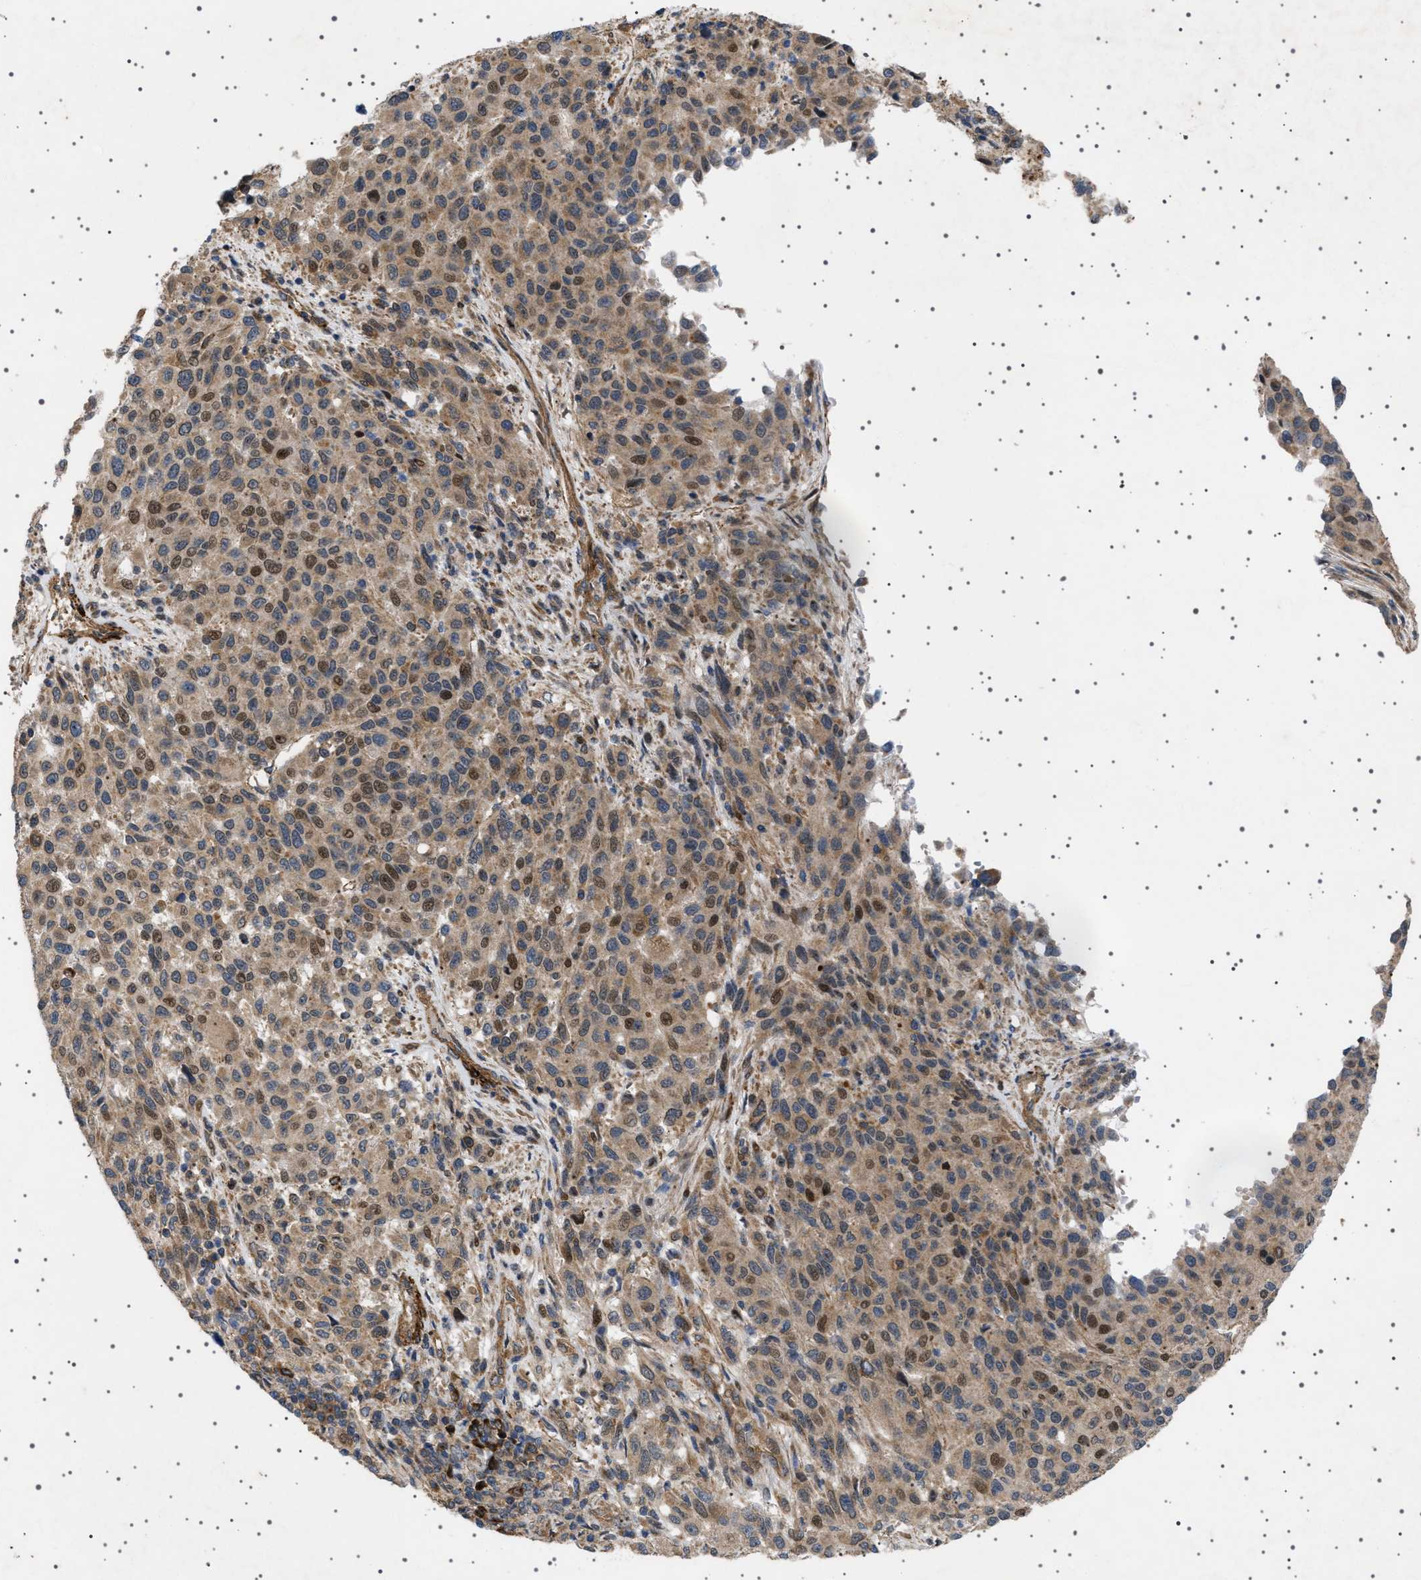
{"staining": {"intensity": "moderate", "quantity": ">75%", "location": "cytoplasmic/membranous,nuclear"}, "tissue": "melanoma", "cell_type": "Tumor cells", "image_type": "cancer", "snomed": [{"axis": "morphology", "description": "Malignant melanoma, Metastatic site"}, {"axis": "topography", "description": "Lymph node"}], "caption": "Protein analysis of melanoma tissue shows moderate cytoplasmic/membranous and nuclear positivity in about >75% of tumor cells.", "gene": "CCDC186", "patient": {"sex": "male", "age": 61}}